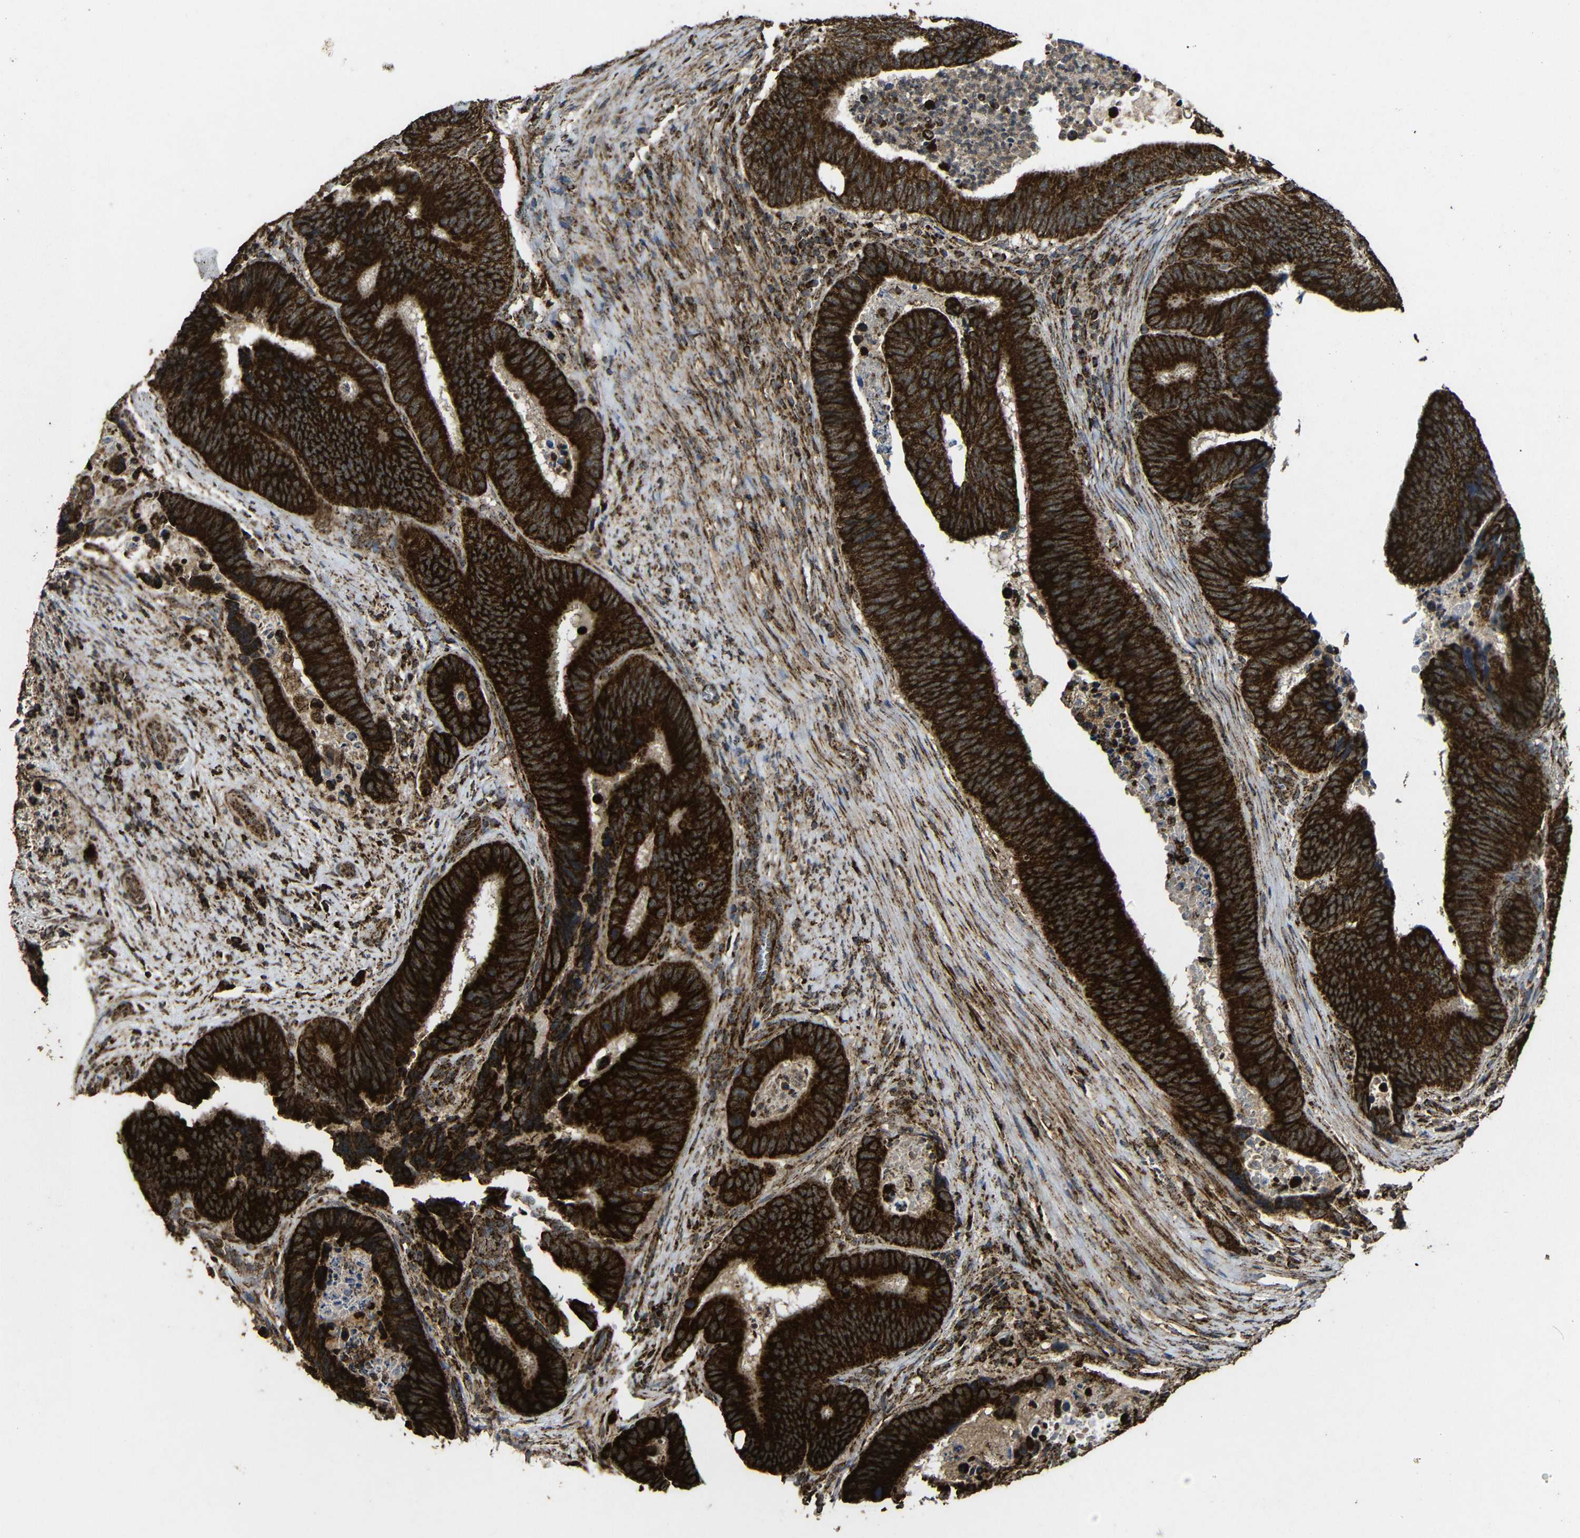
{"staining": {"intensity": "strong", "quantity": ">75%", "location": "cytoplasmic/membranous"}, "tissue": "colorectal cancer", "cell_type": "Tumor cells", "image_type": "cancer", "snomed": [{"axis": "morphology", "description": "Inflammation, NOS"}, {"axis": "morphology", "description": "Adenocarcinoma, NOS"}, {"axis": "topography", "description": "Colon"}], "caption": "This is a photomicrograph of IHC staining of colorectal cancer (adenocarcinoma), which shows strong staining in the cytoplasmic/membranous of tumor cells.", "gene": "ATP5F1A", "patient": {"sex": "male", "age": 72}}